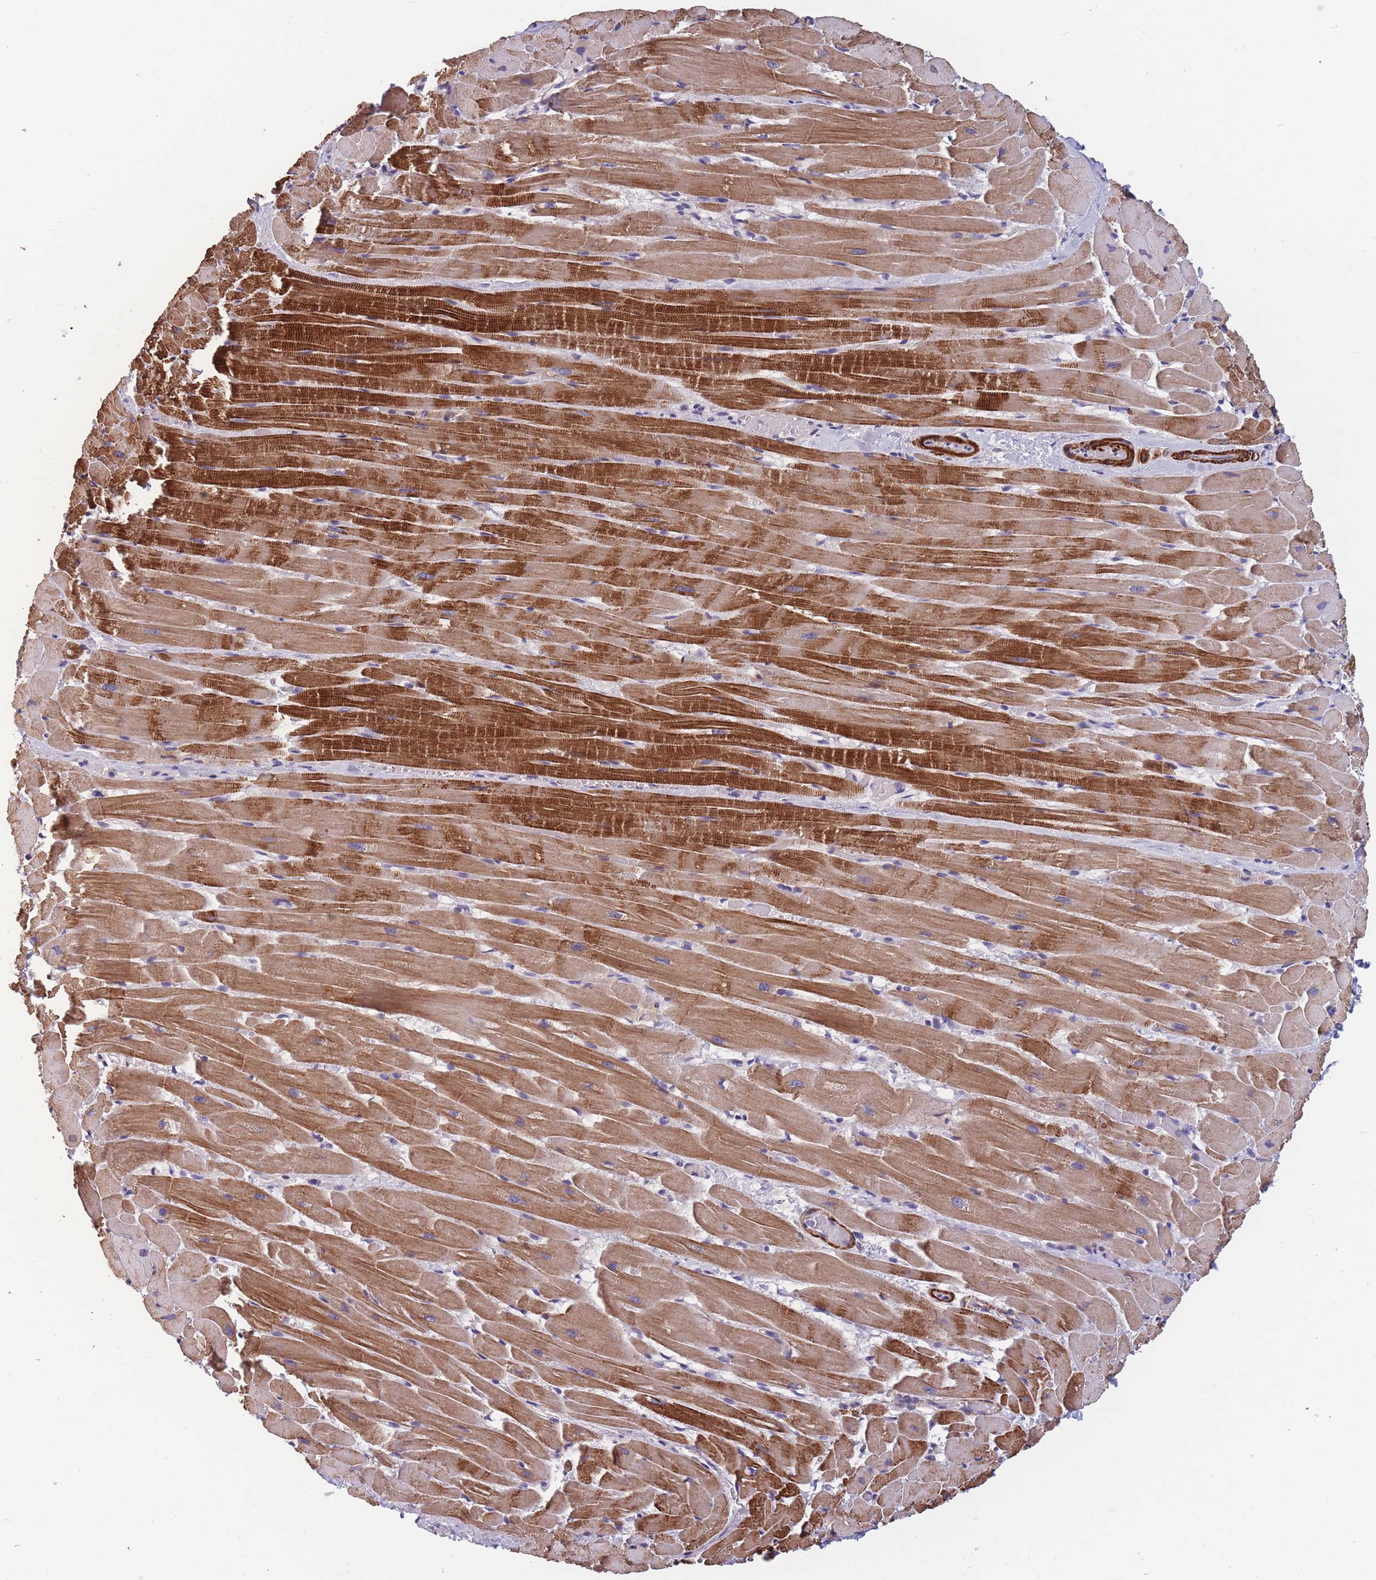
{"staining": {"intensity": "strong", "quantity": ">75%", "location": "cytoplasmic/membranous"}, "tissue": "heart muscle", "cell_type": "Cardiomyocytes", "image_type": "normal", "snomed": [{"axis": "morphology", "description": "Normal tissue, NOS"}, {"axis": "topography", "description": "Heart"}], "caption": "Immunohistochemical staining of unremarkable heart muscle displays high levels of strong cytoplasmic/membranous expression in approximately >75% of cardiomyocytes. (IHC, brightfield microscopy, high magnification).", "gene": "TOMM40L", "patient": {"sex": "male", "age": 37}}